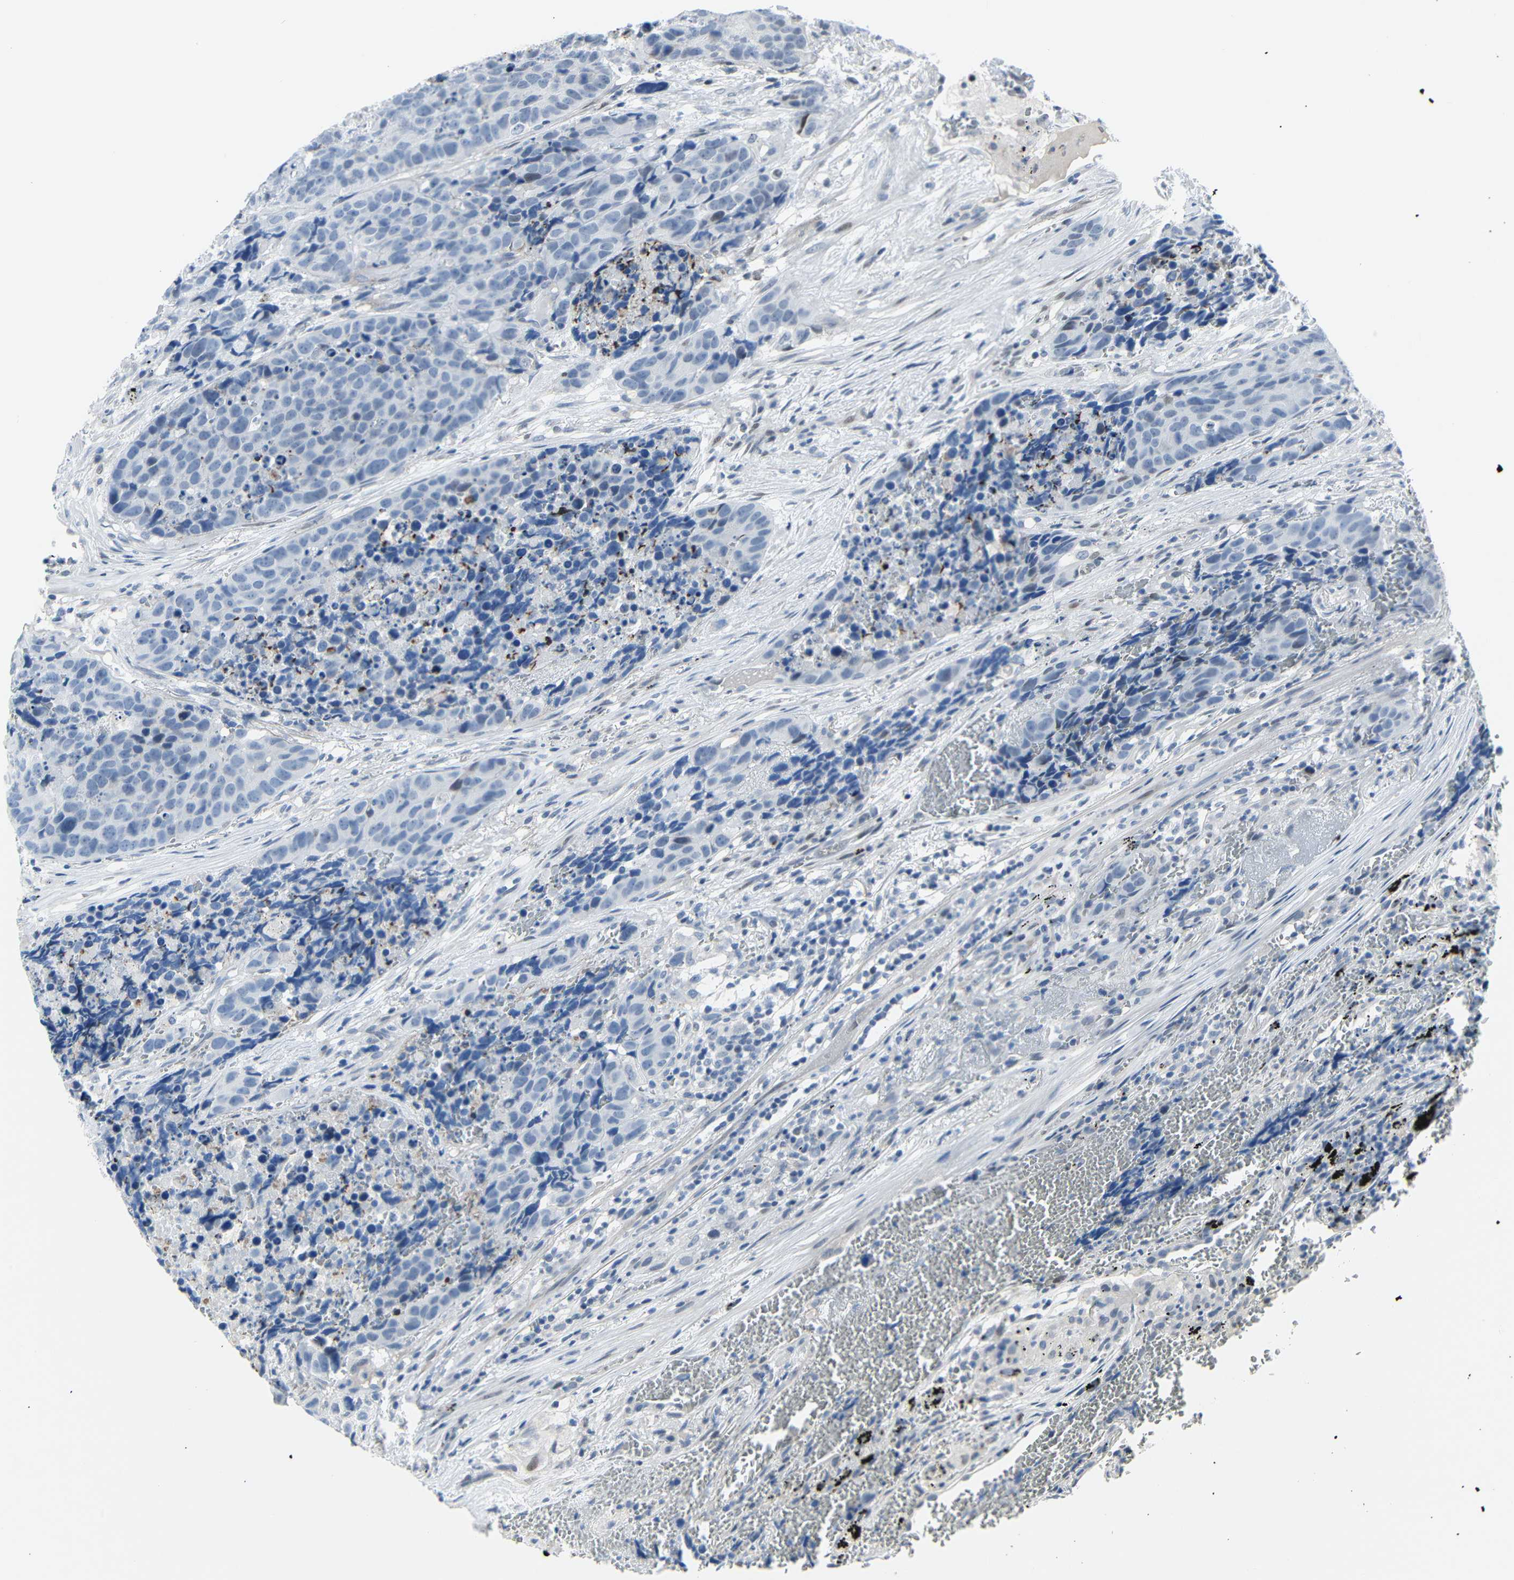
{"staining": {"intensity": "negative", "quantity": "none", "location": "none"}, "tissue": "carcinoid", "cell_type": "Tumor cells", "image_type": "cancer", "snomed": [{"axis": "morphology", "description": "Carcinoid, malignant, NOS"}, {"axis": "topography", "description": "Lung"}], "caption": "Immunohistochemical staining of human carcinoid exhibits no significant expression in tumor cells.", "gene": "IMPG2", "patient": {"sex": "male", "age": 60}}